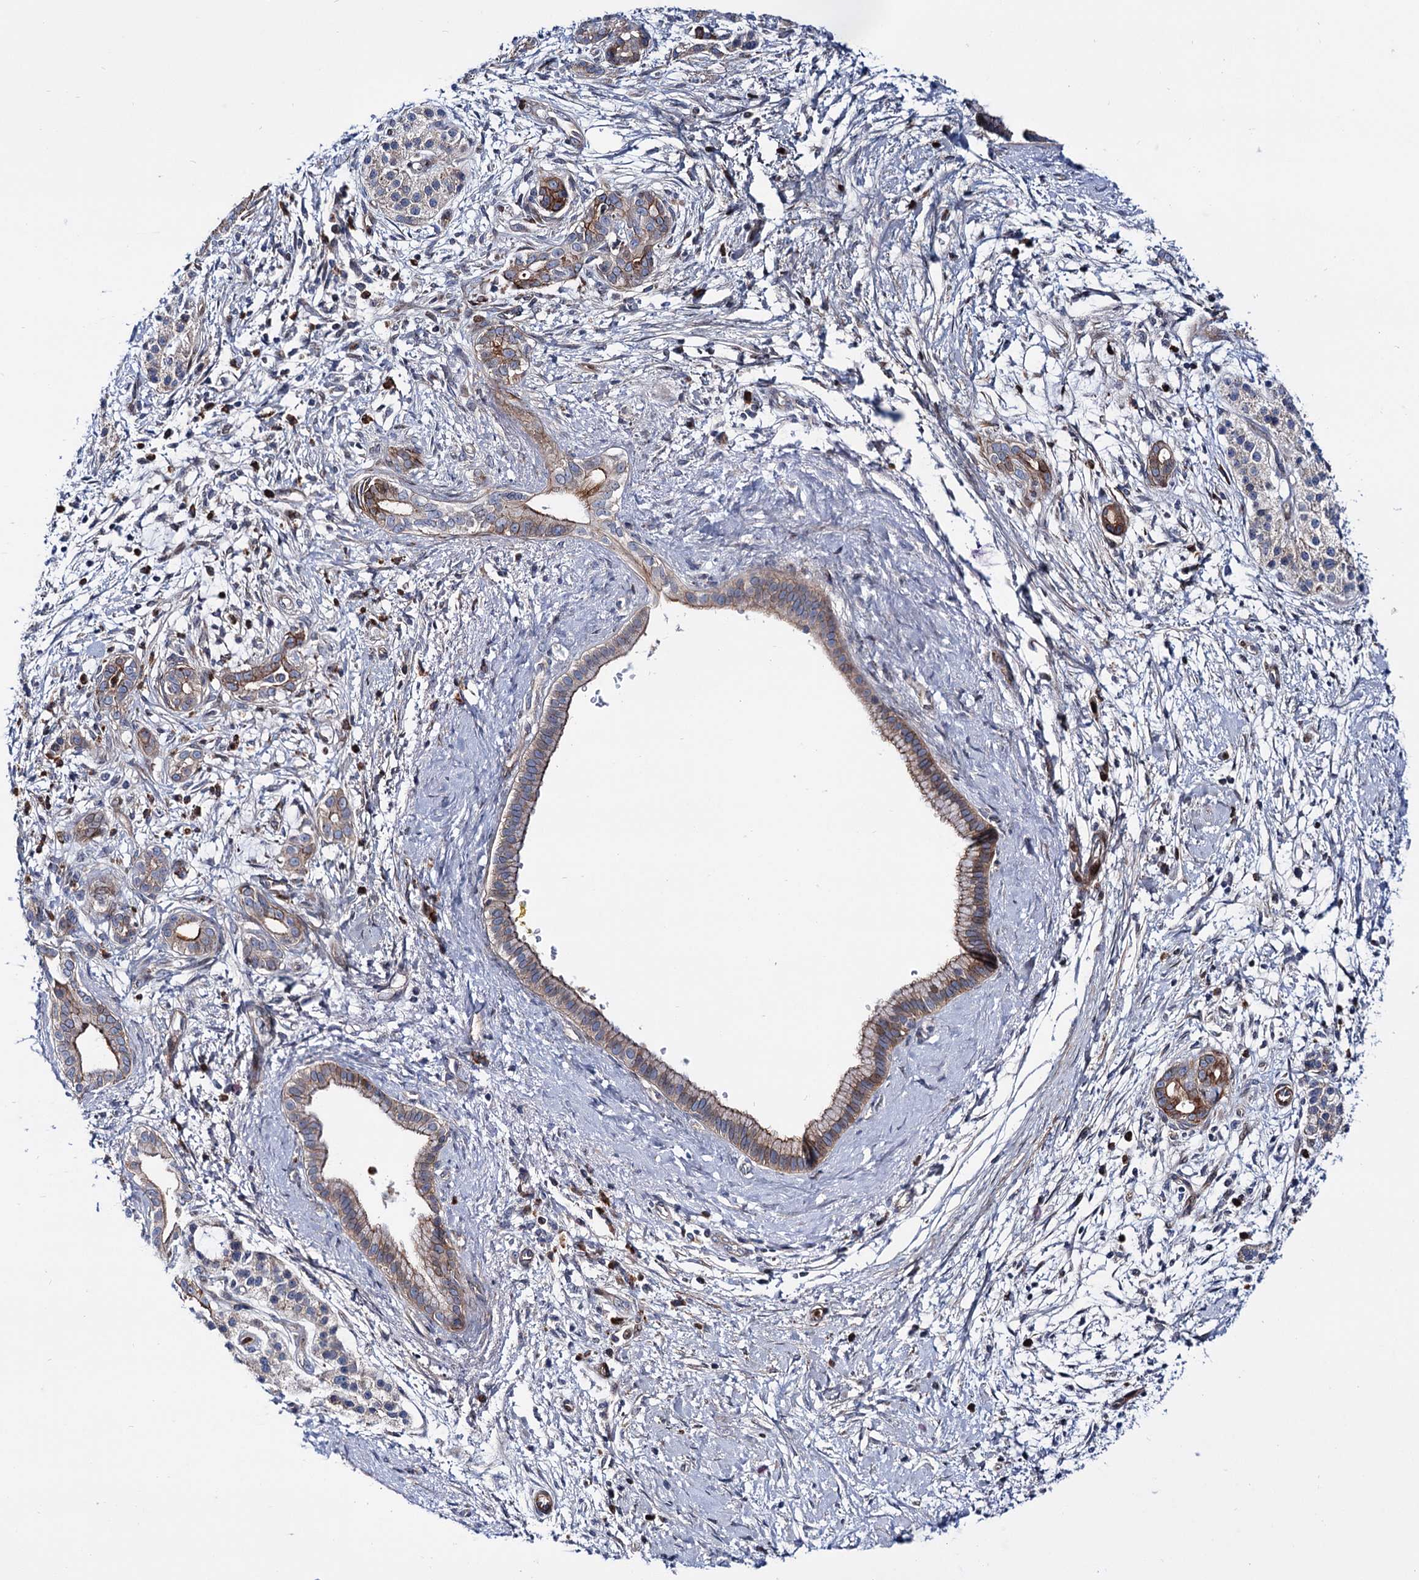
{"staining": {"intensity": "moderate", "quantity": "<25%", "location": "cytoplasmic/membranous"}, "tissue": "pancreatic cancer", "cell_type": "Tumor cells", "image_type": "cancer", "snomed": [{"axis": "morphology", "description": "Adenocarcinoma, NOS"}, {"axis": "topography", "description": "Pancreas"}], "caption": "Immunohistochemical staining of human pancreatic adenocarcinoma shows low levels of moderate cytoplasmic/membranous positivity in about <25% of tumor cells.", "gene": "THAP9", "patient": {"sex": "male", "age": 58}}